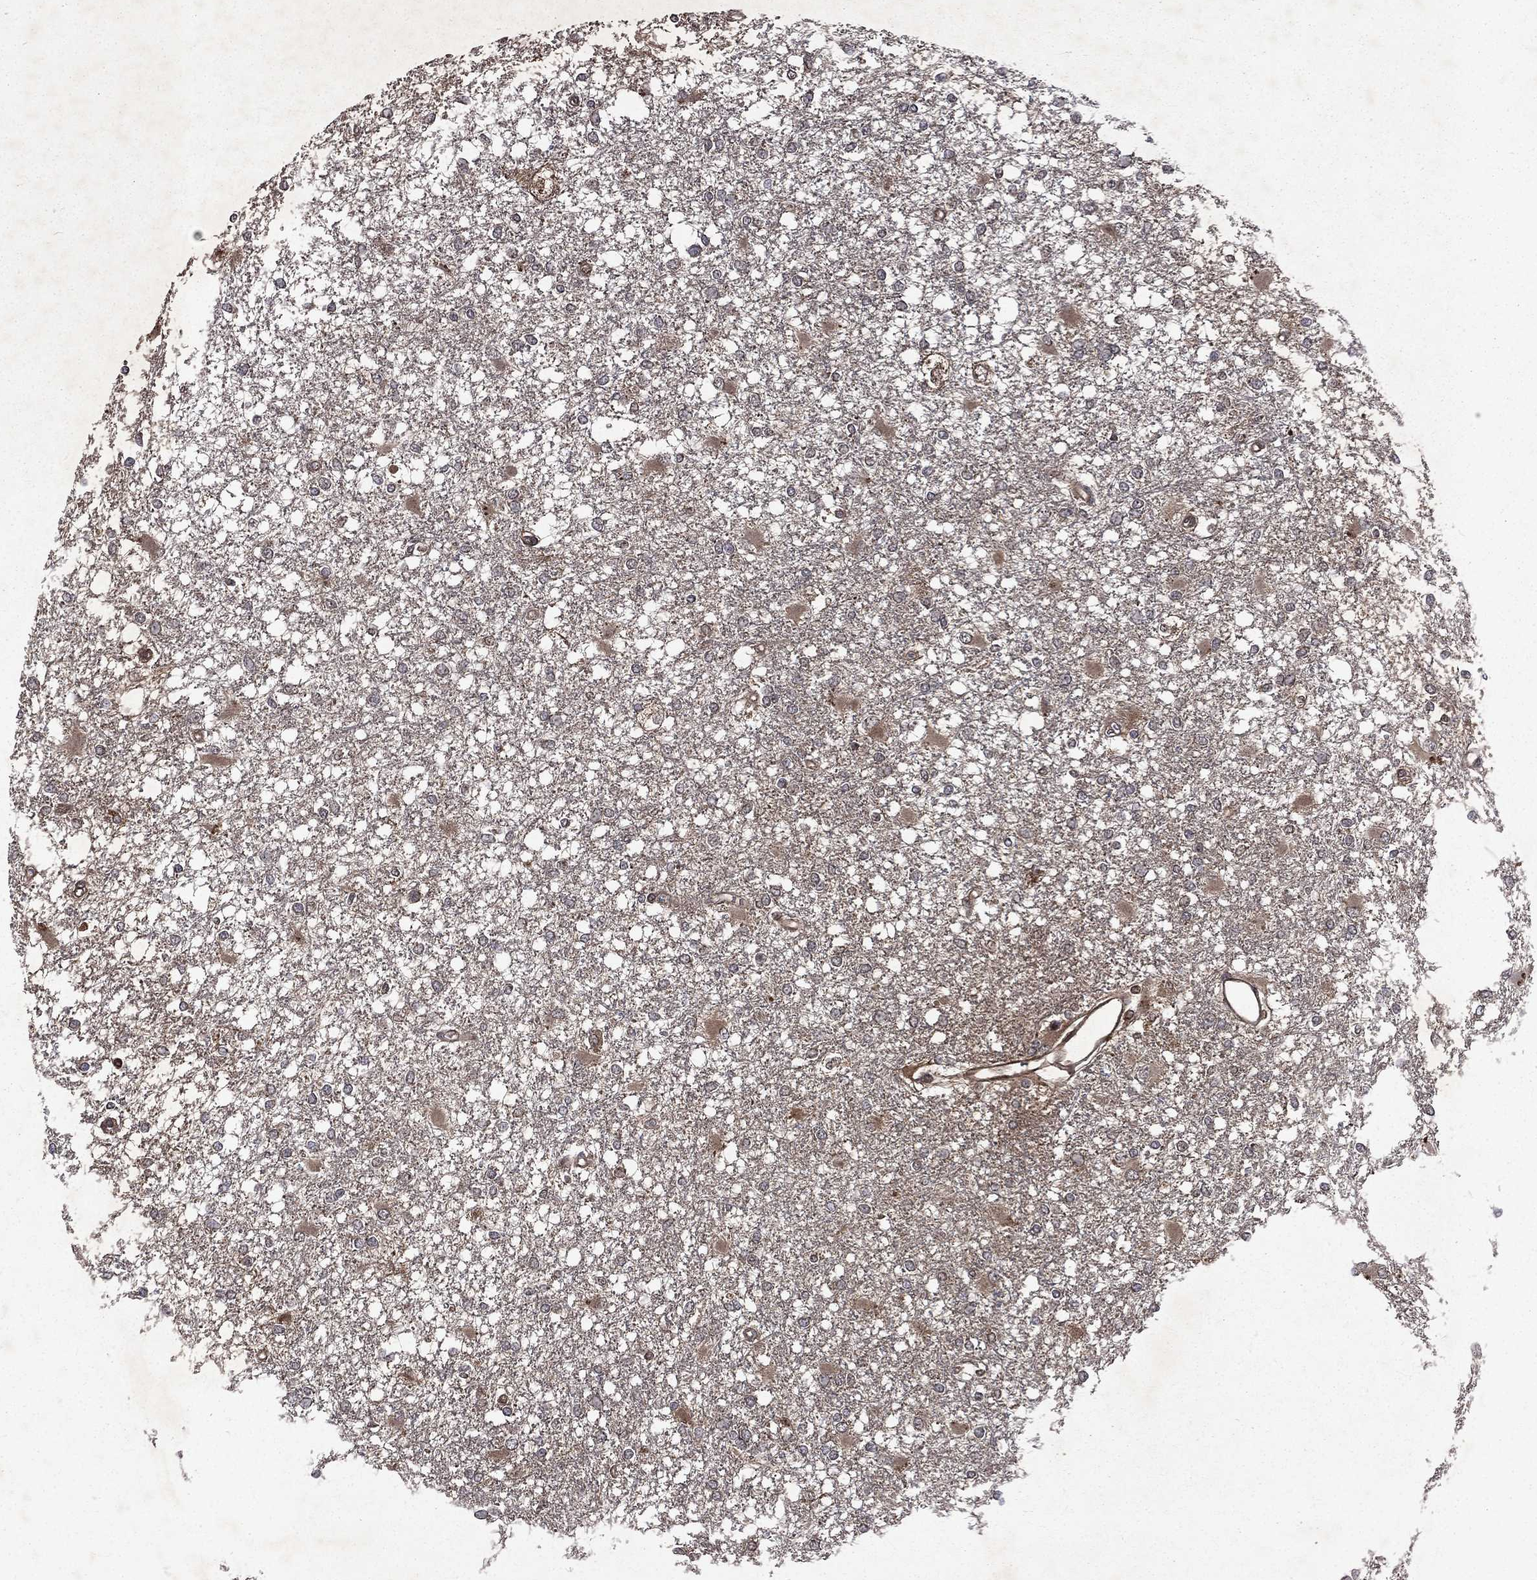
{"staining": {"intensity": "weak", "quantity": "<25%", "location": "cytoplasmic/membranous"}, "tissue": "glioma", "cell_type": "Tumor cells", "image_type": "cancer", "snomed": [{"axis": "morphology", "description": "Glioma, malignant, High grade"}, {"axis": "topography", "description": "Cerebral cortex"}], "caption": "Image shows no significant protein positivity in tumor cells of malignant high-grade glioma.", "gene": "FGD1", "patient": {"sex": "male", "age": 79}}